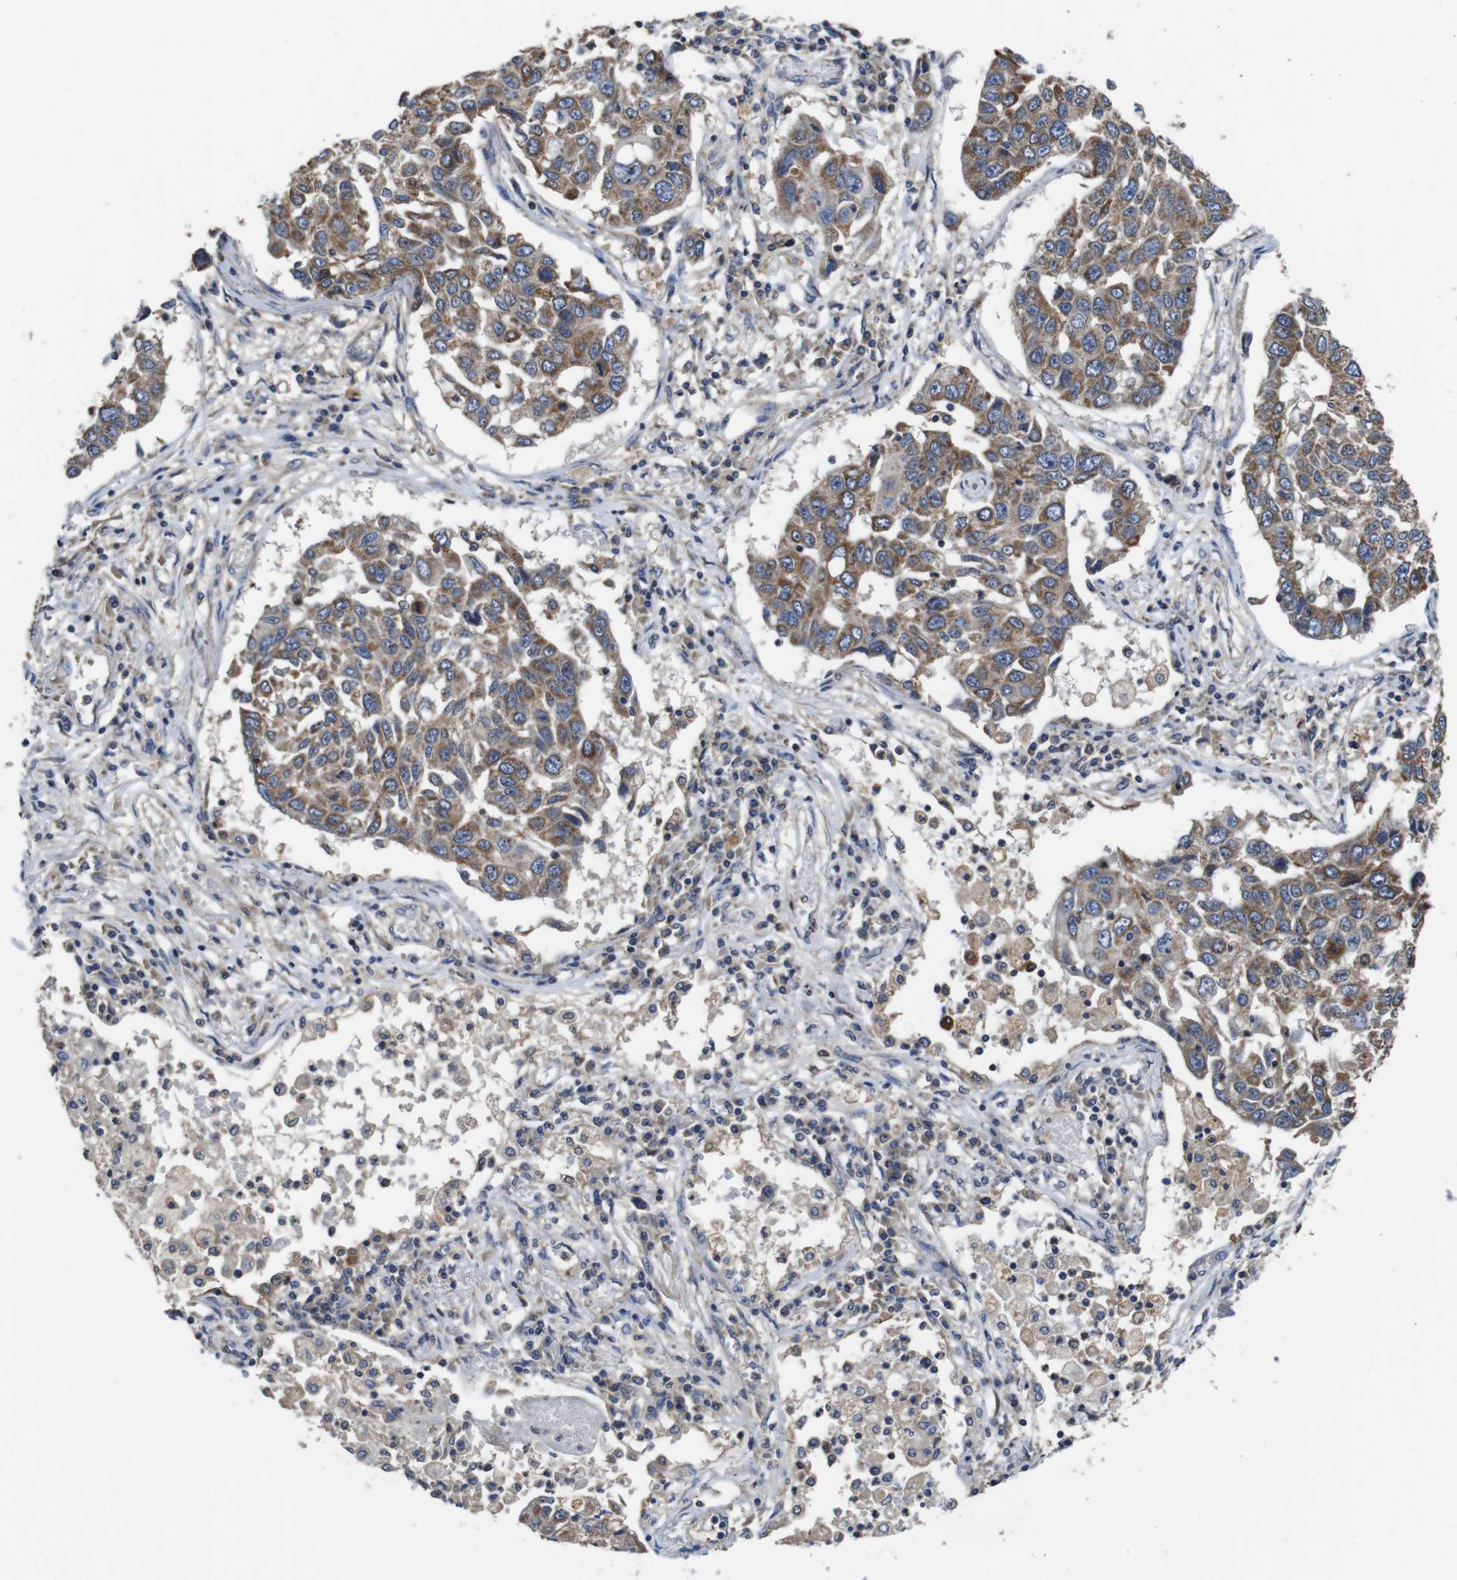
{"staining": {"intensity": "moderate", "quantity": ">75%", "location": "cytoplasmic/membranous"}, "tissue": "lung cancer", "cell_type": "Tumor cells", "image_type": "cancer", "snomed": [{"axis": "morphology", "description": "Squamous cell carcinoma, NOS"}, {"axis": "topography", "description": "Lung"}], "caption": "Immunohistochemical staining of lung cancer displays medium levels of moderate cytoplasmic/membranous staining in about >75% of tumor cells.", "gene": "GLIPR1", "patient": {"sex": "male", "age": 71}}